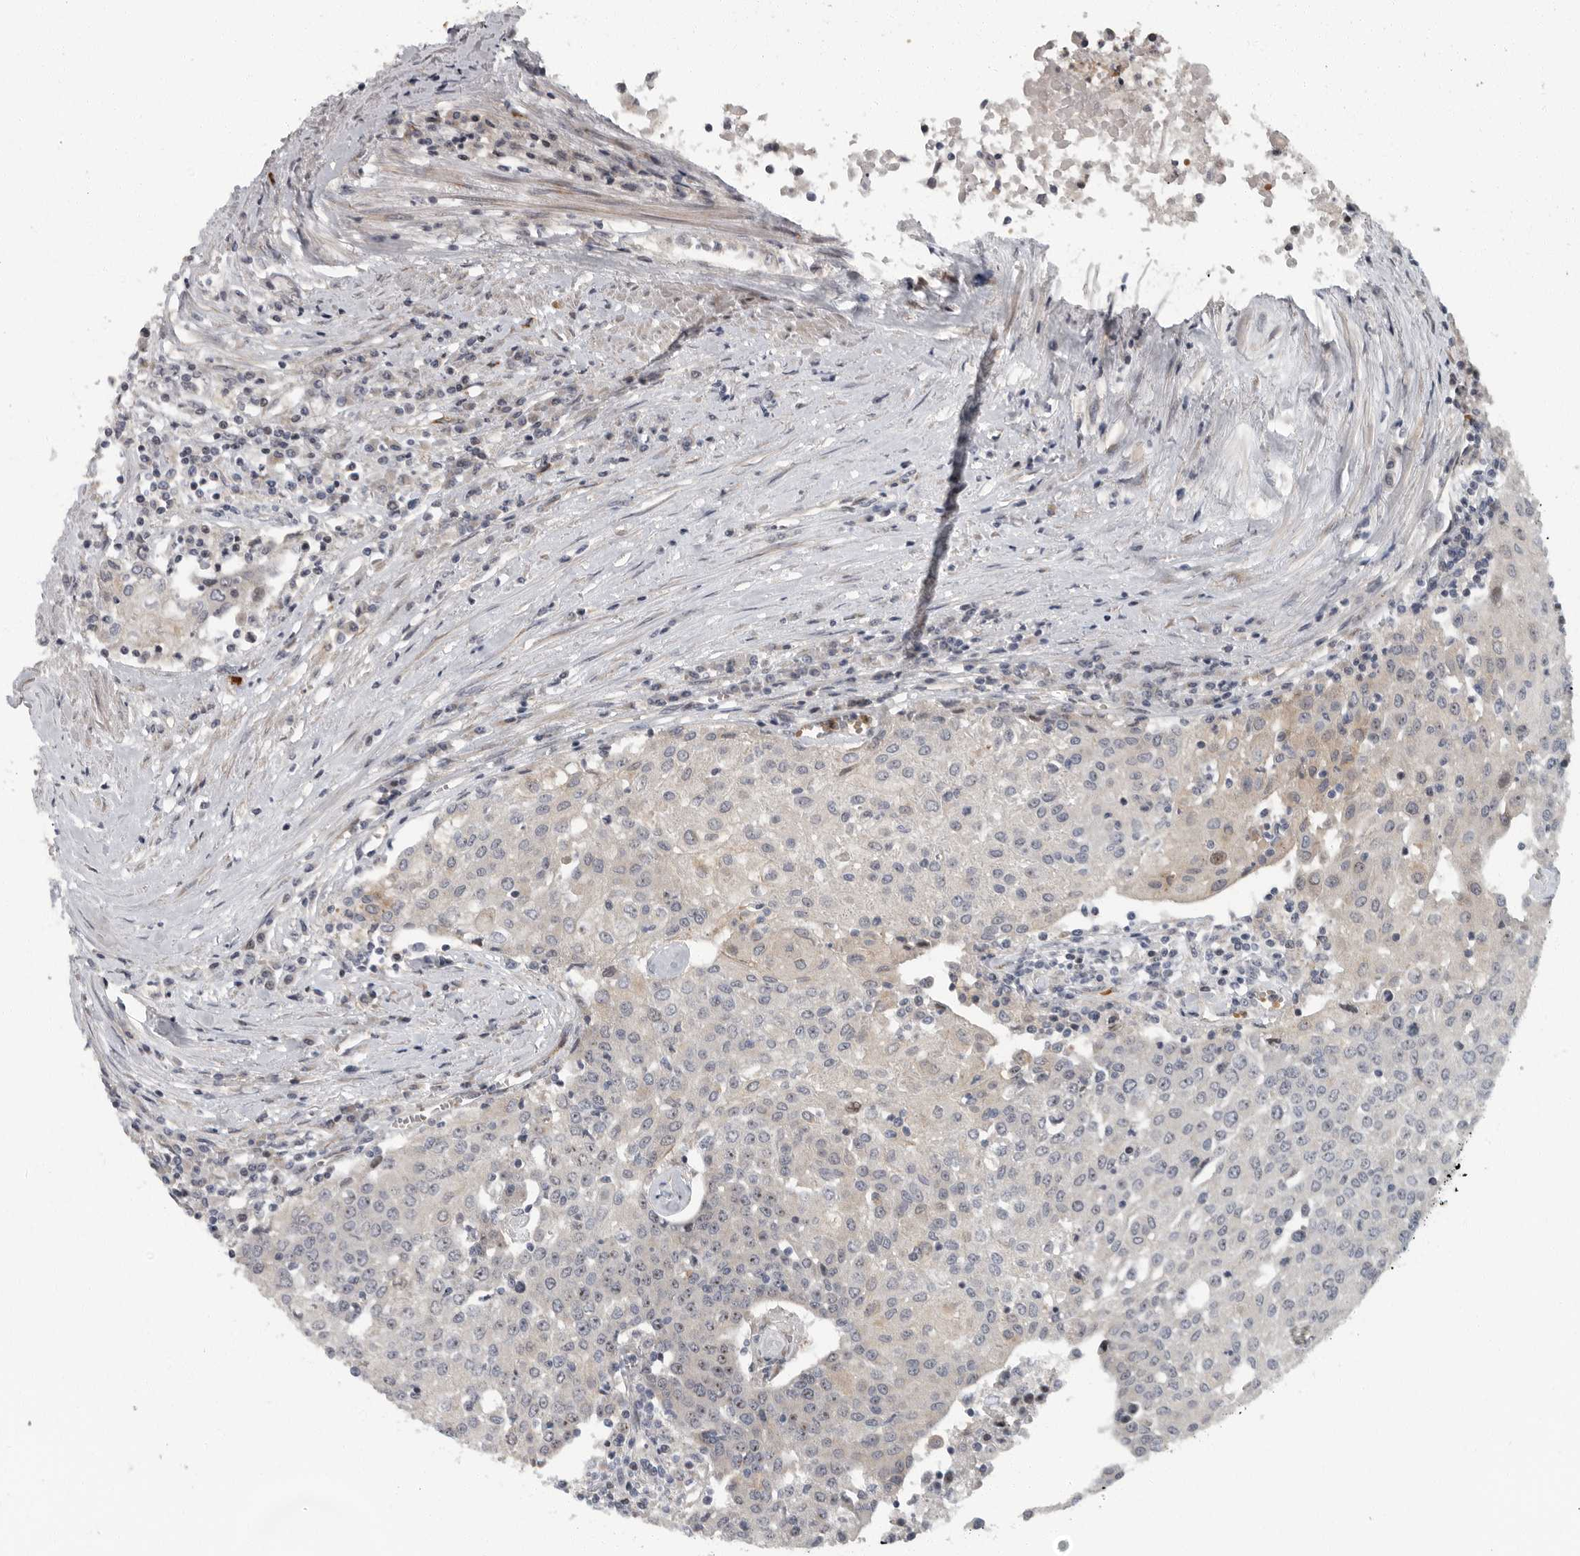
{"staining": {"intensity": "negative", "quantity": "none", "location": "none"}, "tissue": "urothelial cancer", "cell_type": "Tumor cells", "image_type": "cancer", "snomed": [{"axis": "morphology", "description": "Urothelial carcinoma, High grade"}, {"axis": "topography", "description": "Urinary bladder"}], "caption": "Human urothelial cancer stained for a protein using immunohistochemistry reveals no expression in tumor cells.", "gene": "PDCD11", "patient": {"sex": "female", "age": 85}}